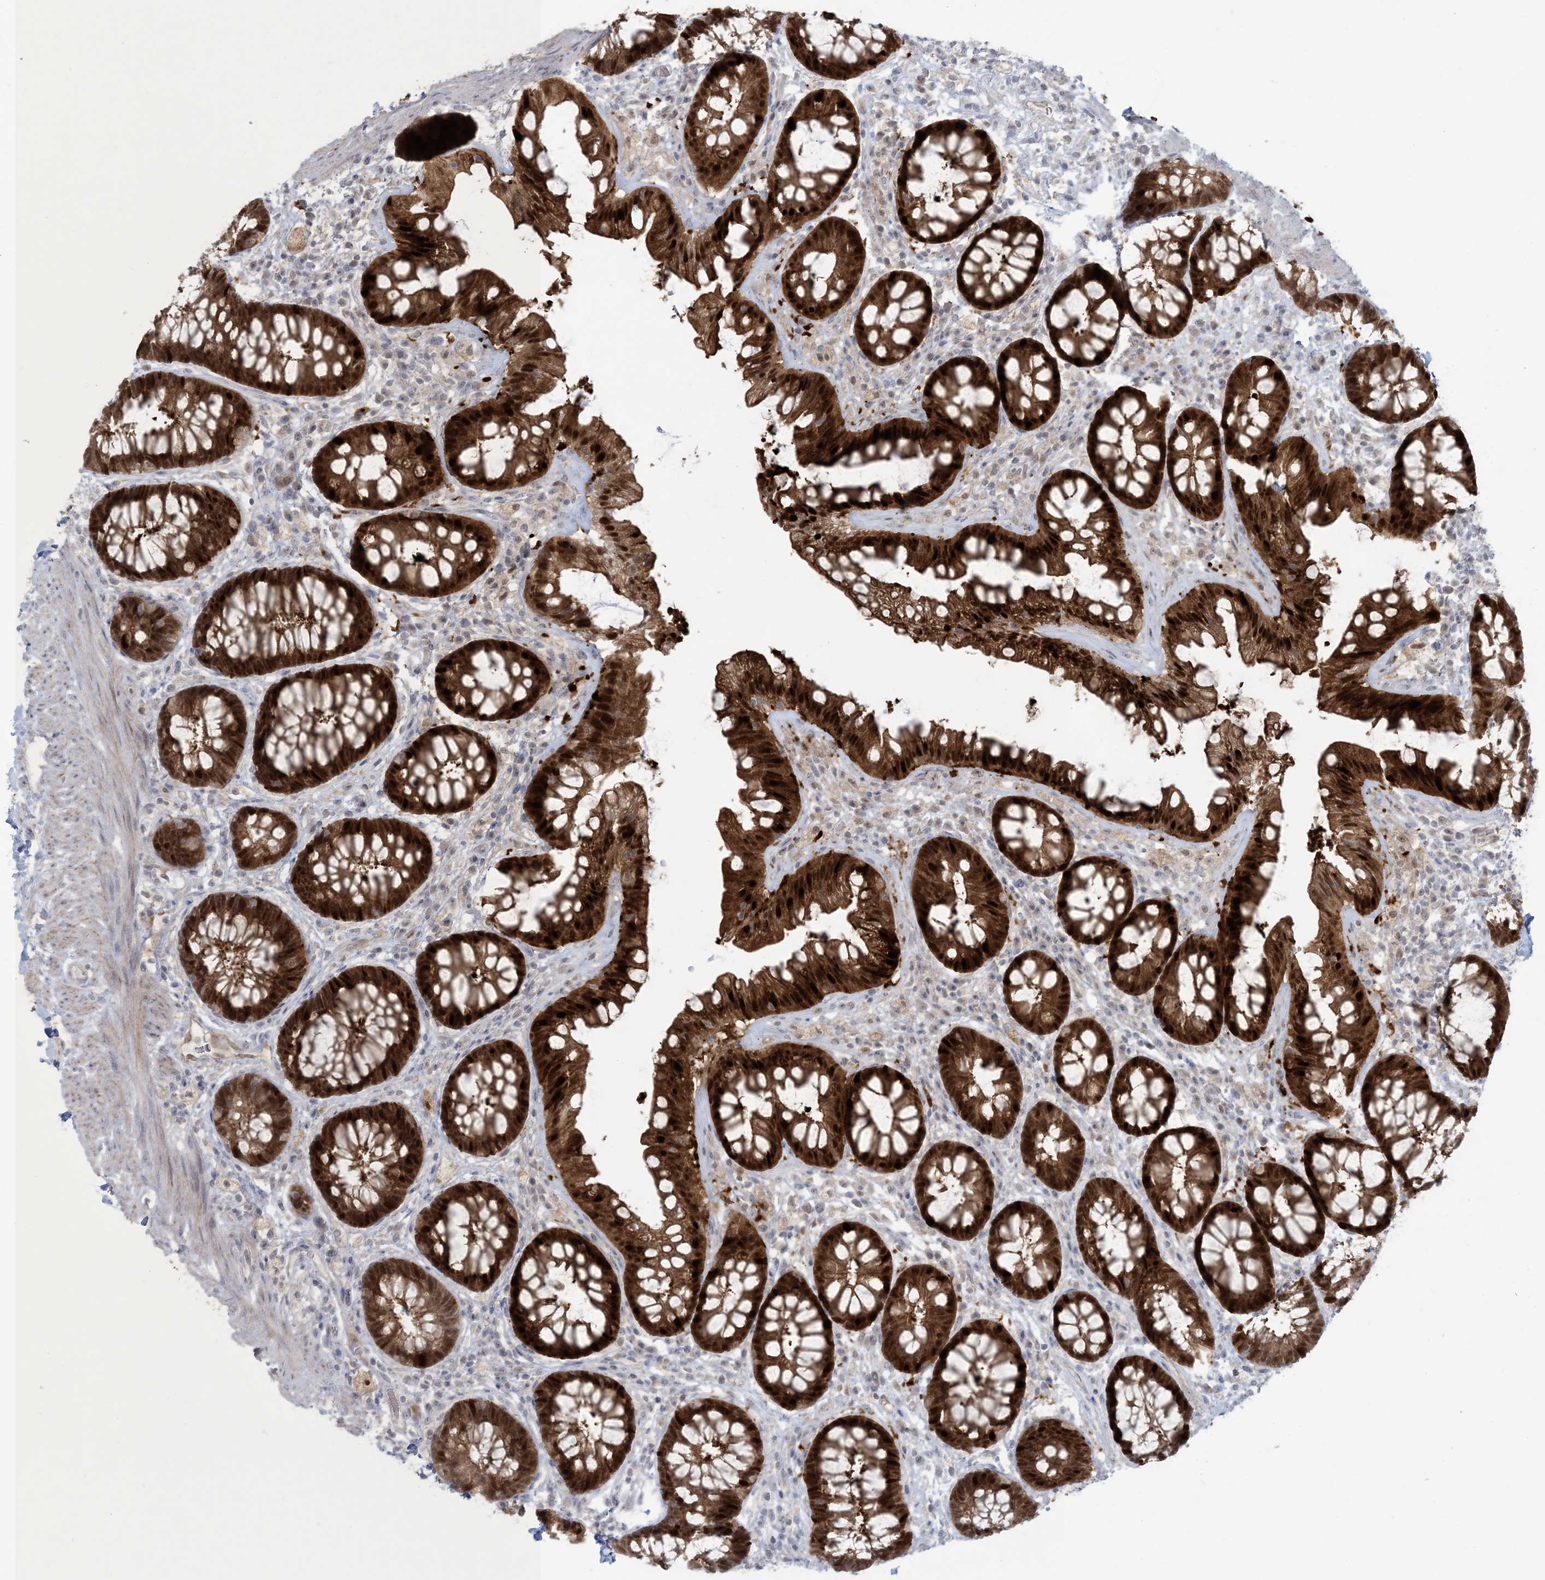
{"staining": {"intensity": "strong", "quantity": ">75%", "location": "cytoplasmic/membranous,nuclear"}, "tissue": "rectum", "cell_type": "Glandular cells", "image_type": "normal", "snomed": [{"axis": "morphology", "description": "Normal tissue, NOS"}, {"axis": "topography", "description": "Rectum"}], "caption": "Immunohistochemistry (IHC) (DAB (3,3'-diaminobenzidine)) staining of normal human rectum displays strong cytoplasmic/membranous,nuclear protein staining in about >75% of glandular cells.", "gene": "NRBP2", "patient": {"sex": "female", "age": 46}}